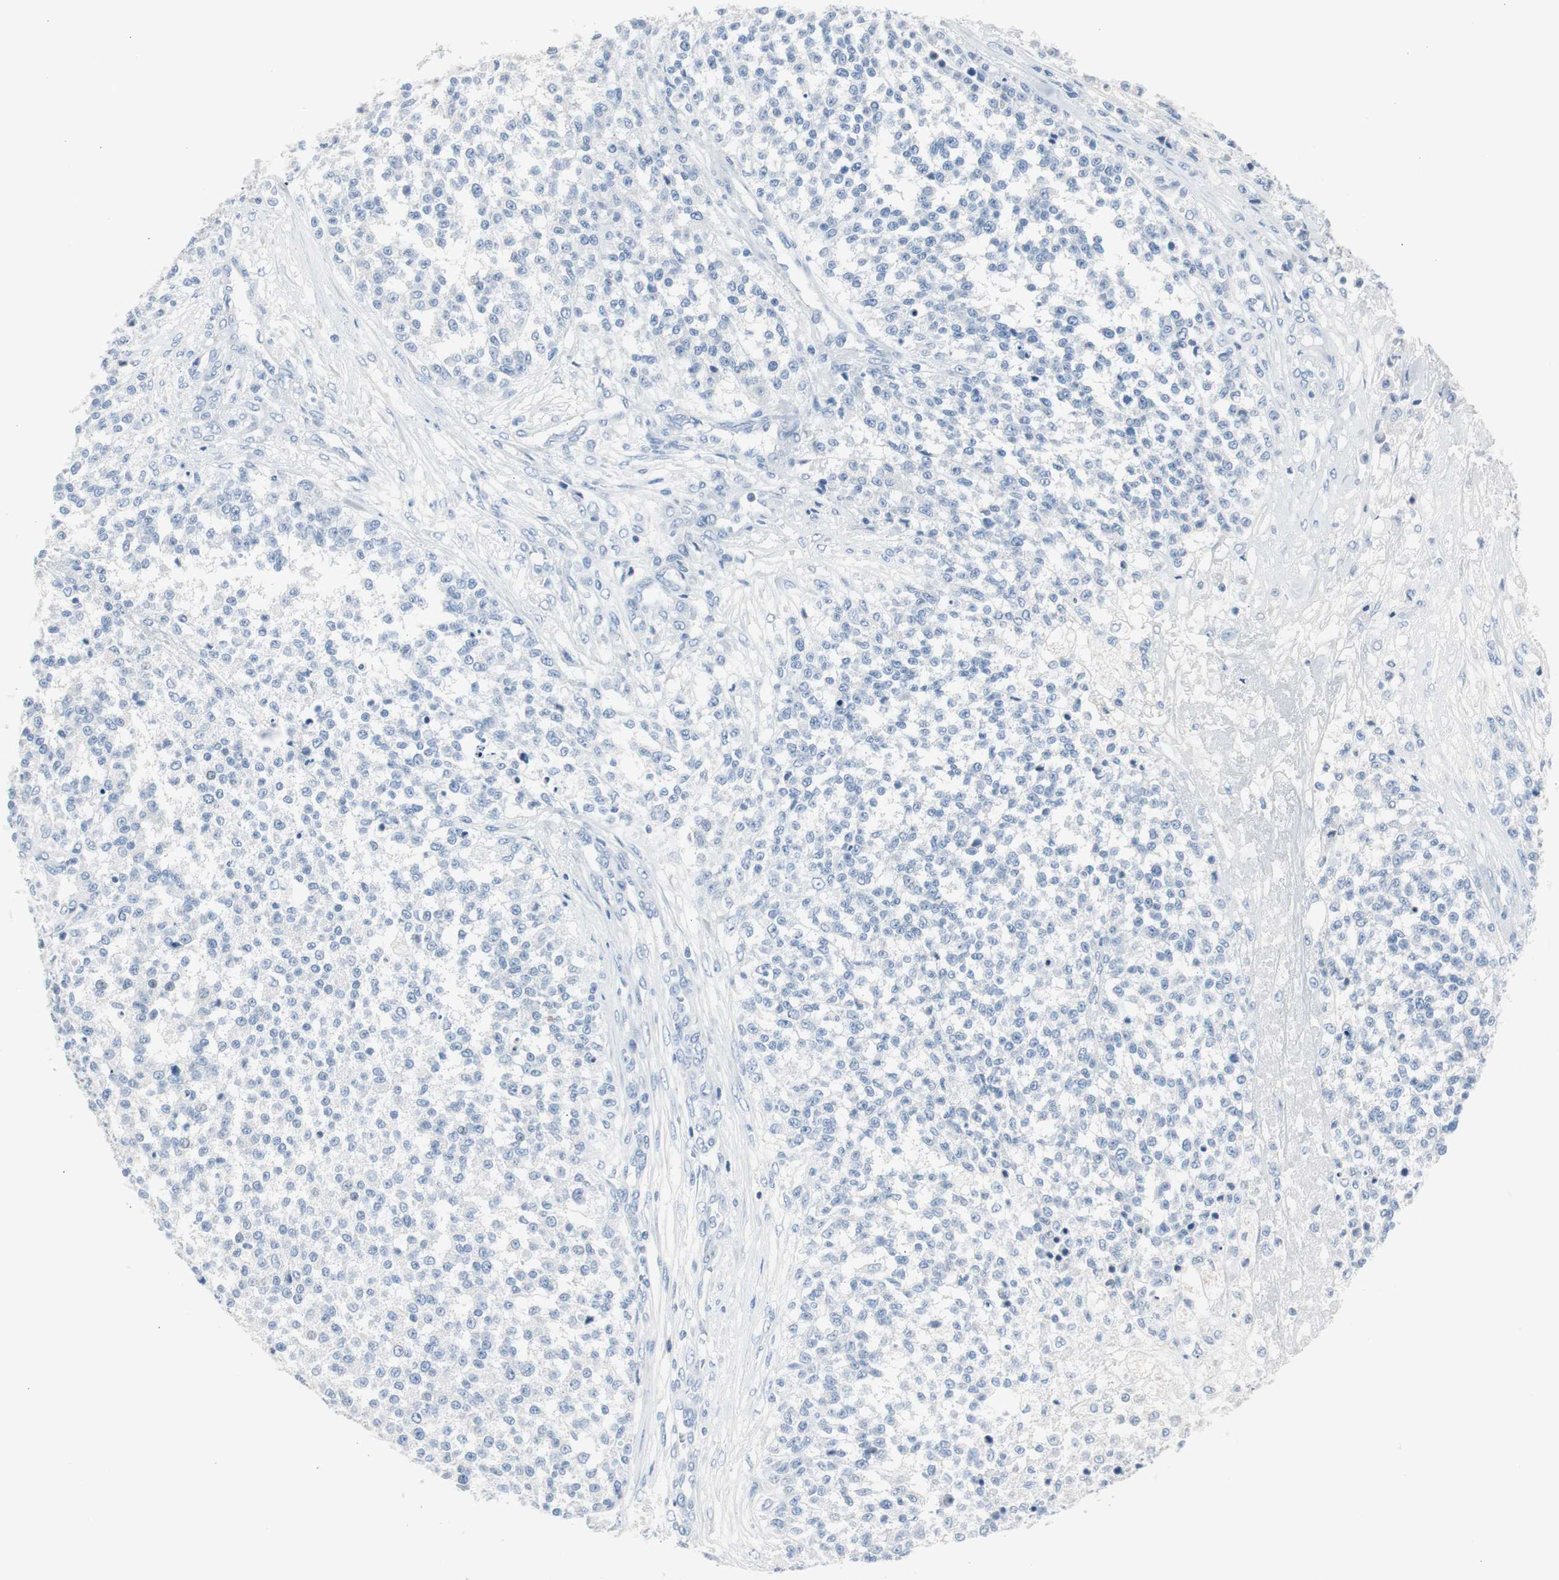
{"staining": {"intensity": "negative", "quantity": "none", "location": "none"}, "tissue": "testis cancer", "cell_type": "Tumor cells", "image_type": "cancer", "snomed": [{"axis": "morphology", "description": "Seminoma, NOS"}, {"axis": "topography", "description": "Testis"}], "caption": "Tumor cells are negative for protein expression in human testis seminoma.", "gene": "S100A7", "patient": {"sex": "male", "age": 59}}